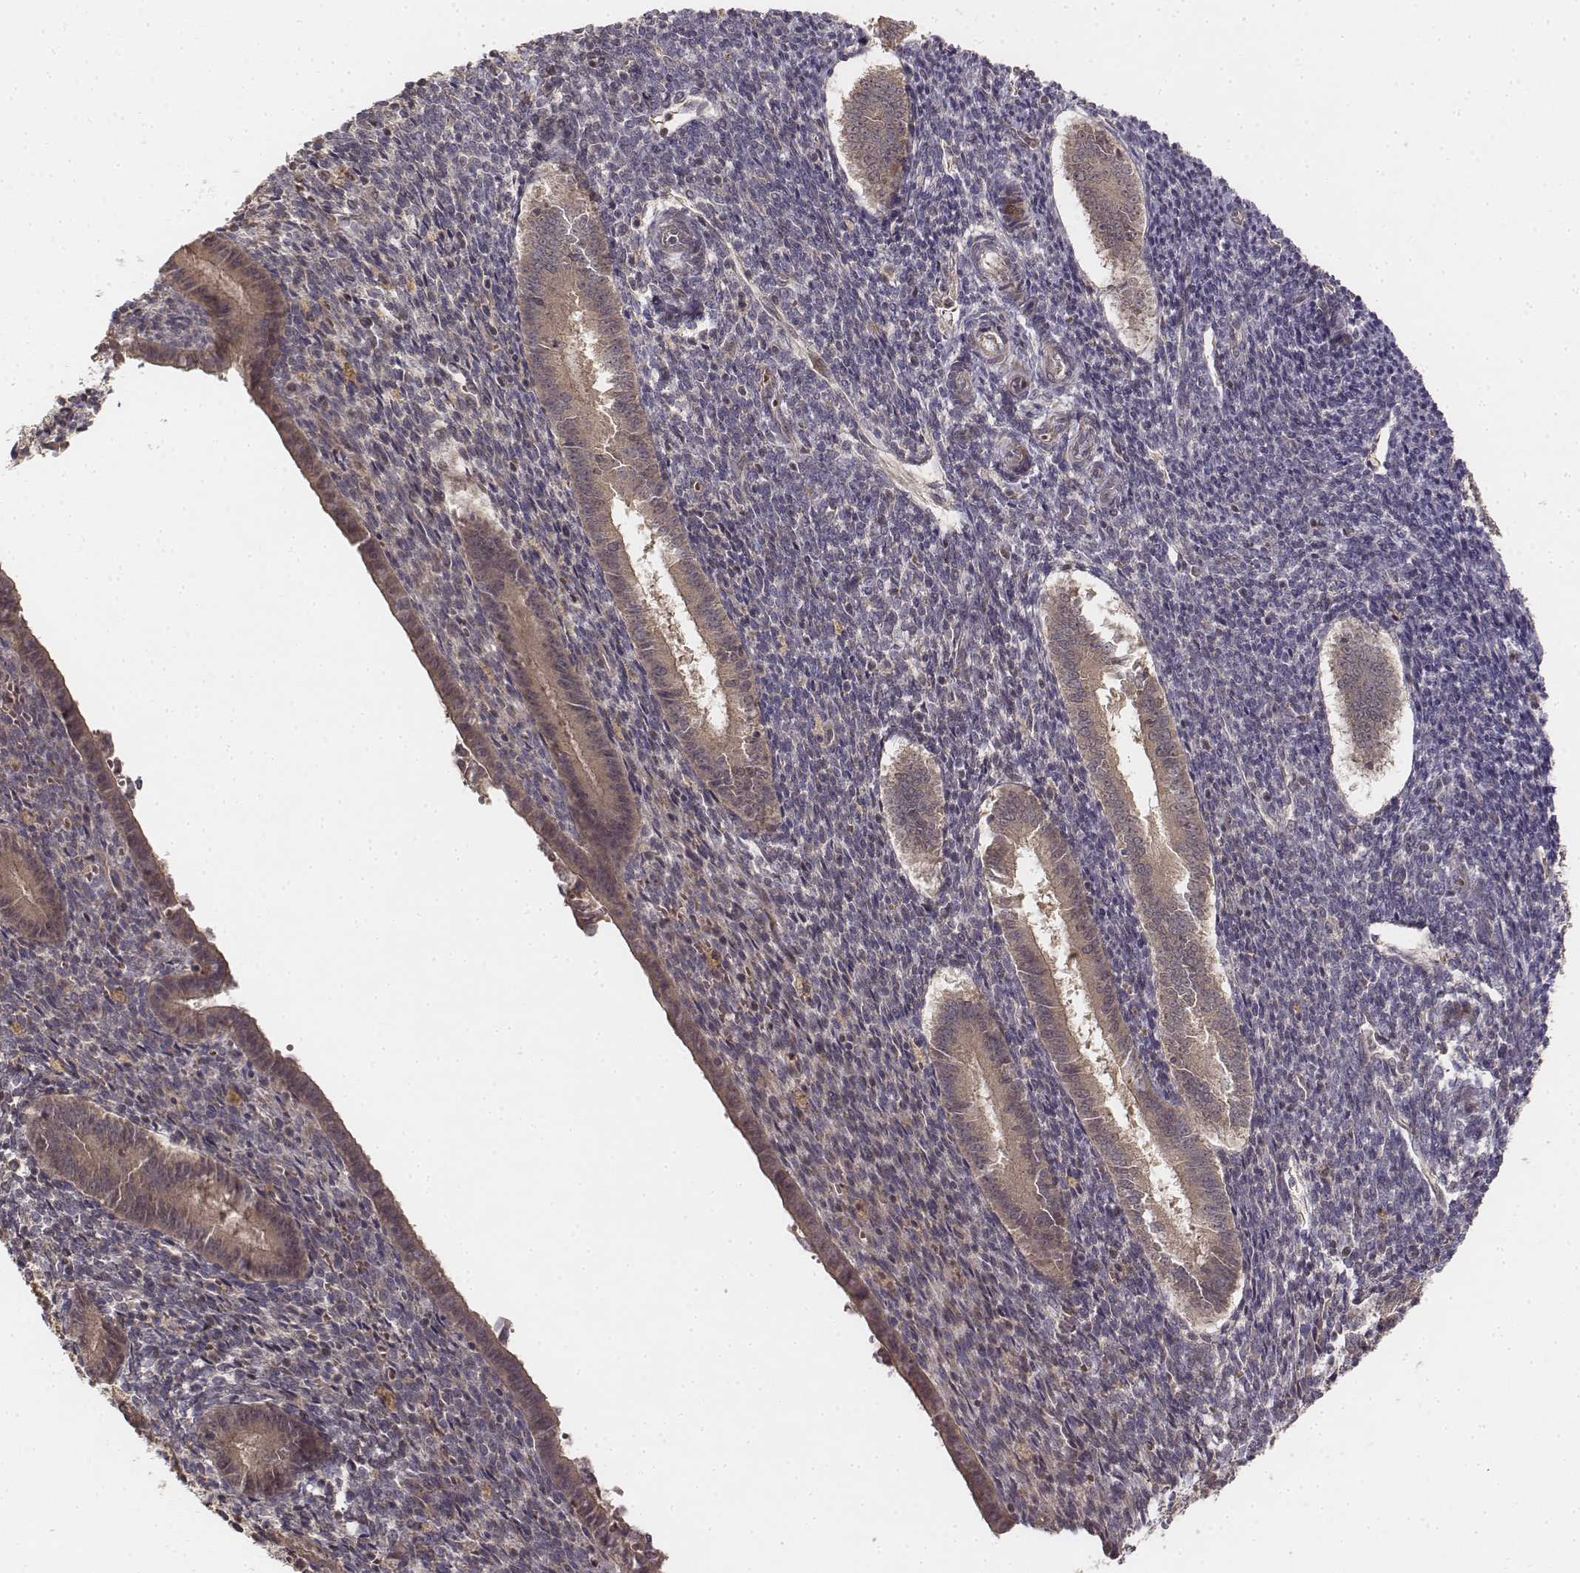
{"staining": {"intensity": "weak", "quantity": "<25%", "location": "cytoplasmic/membranous"}, "tissue": "endometrium", "cell_type": "Cells in endometrial stroma", "image_type": "normal", "snomed": [{"axis": "morphology", "description": "Normal tissue, NOS"}, {"axis": "topography", "description": "Endometrium"}], "caption": "Histopathology image shows no protein staining in cells in endometrial stroma of unremarkable endometrium.", "gene": "FBXO21", "patient": {"sex": "female", "age": 25}}